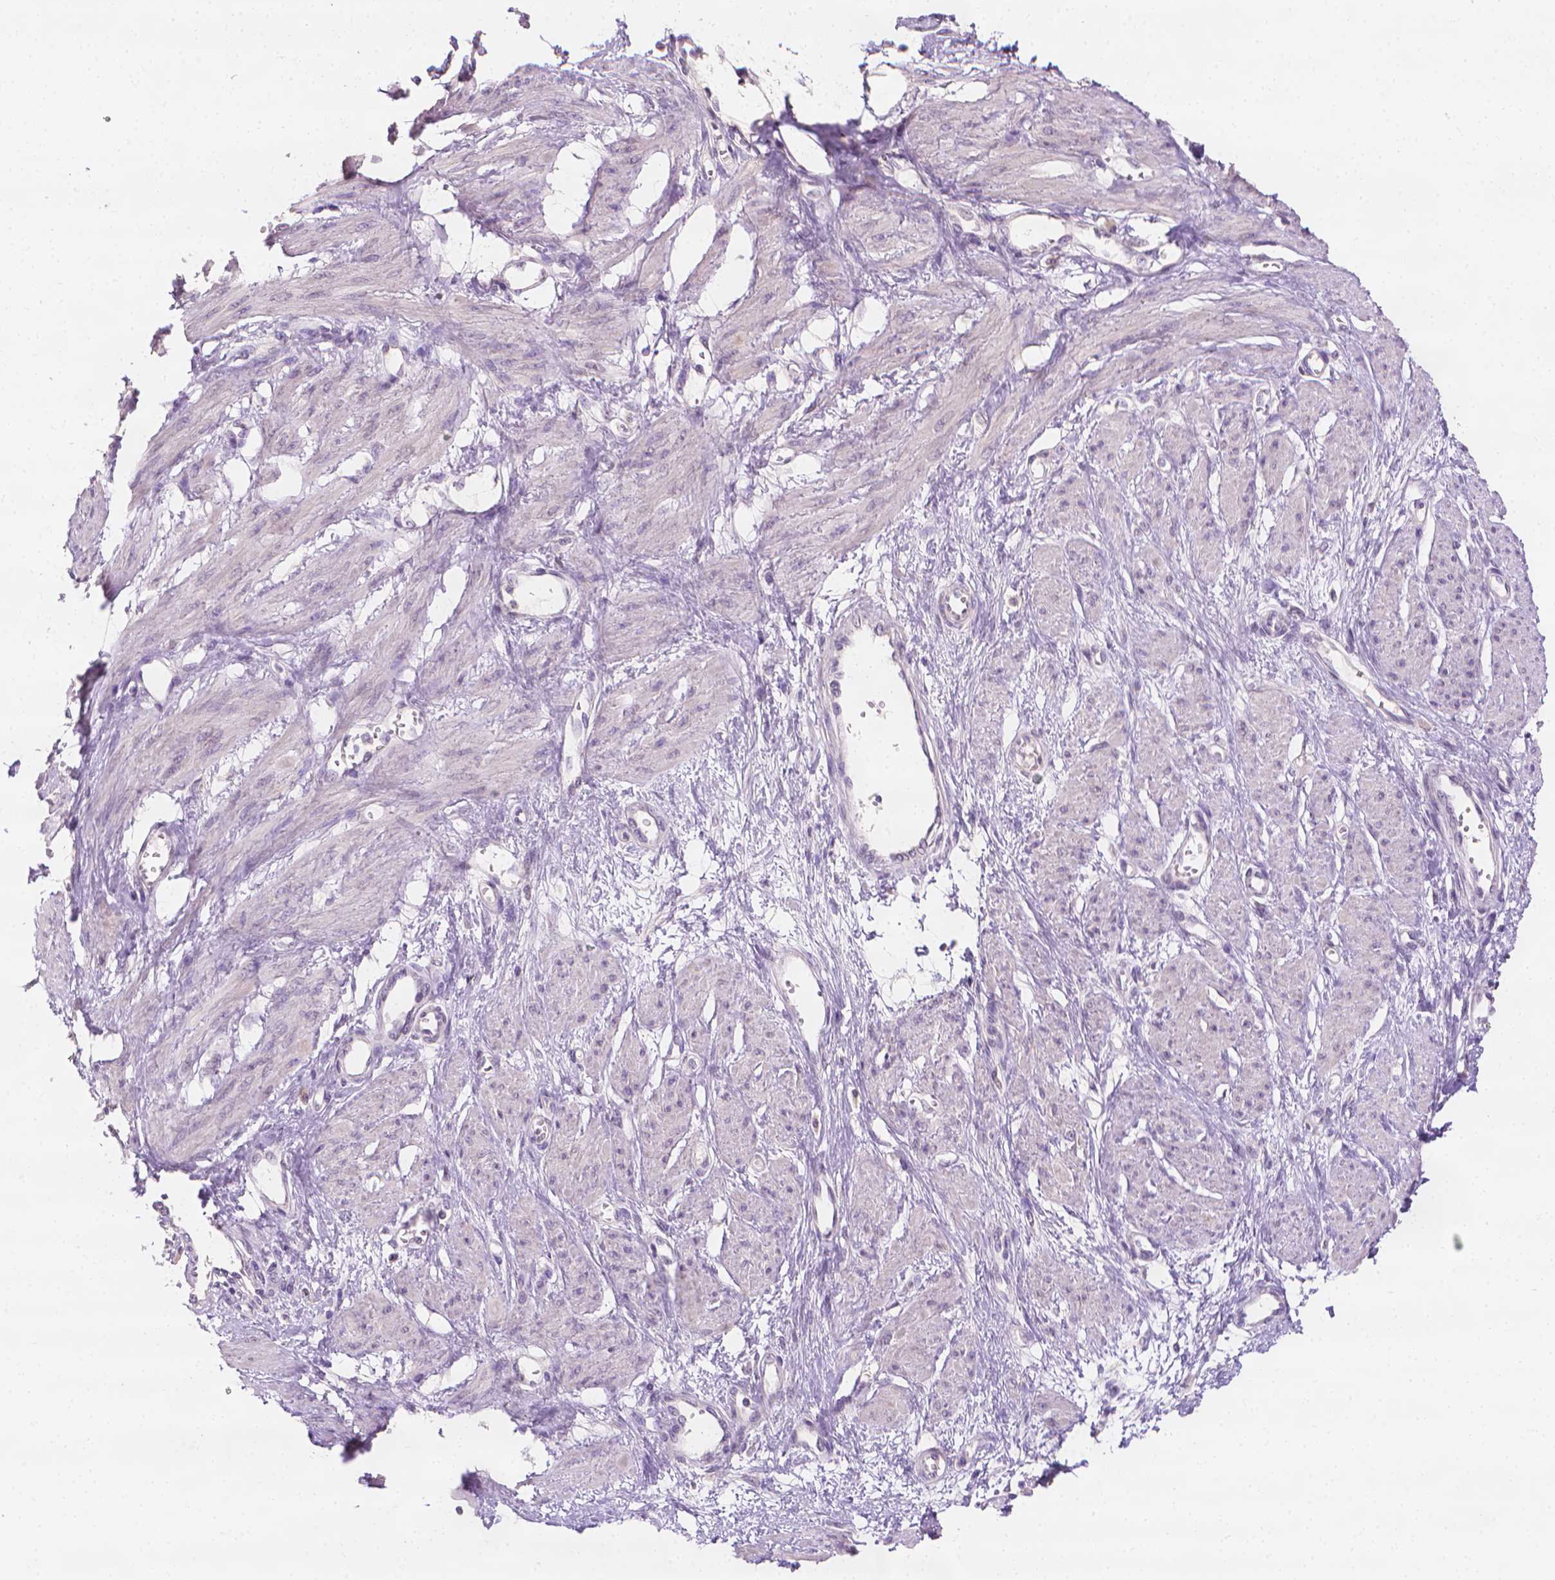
{"staining": {"intensity": "negative", "quantity": "none", "location": "none"}, "tissue": "smooth muscle", "cell_type": "Smooth muscle cells", "image_type": "normal", "snomed": [{"axis": "morphology", "description": "Normal tissue, NOS"}, {"axis": "topography", "description": "Smooth muscle"}, {"axis": "topography", "description": "Uterus"}], "caption": "Immunohistochemical staining of unremarkable human smooth muscle displays no significant positivity in smooth muscle cells.", "gene": "FASN", "patient": {"sex": "female", "age": 39}}